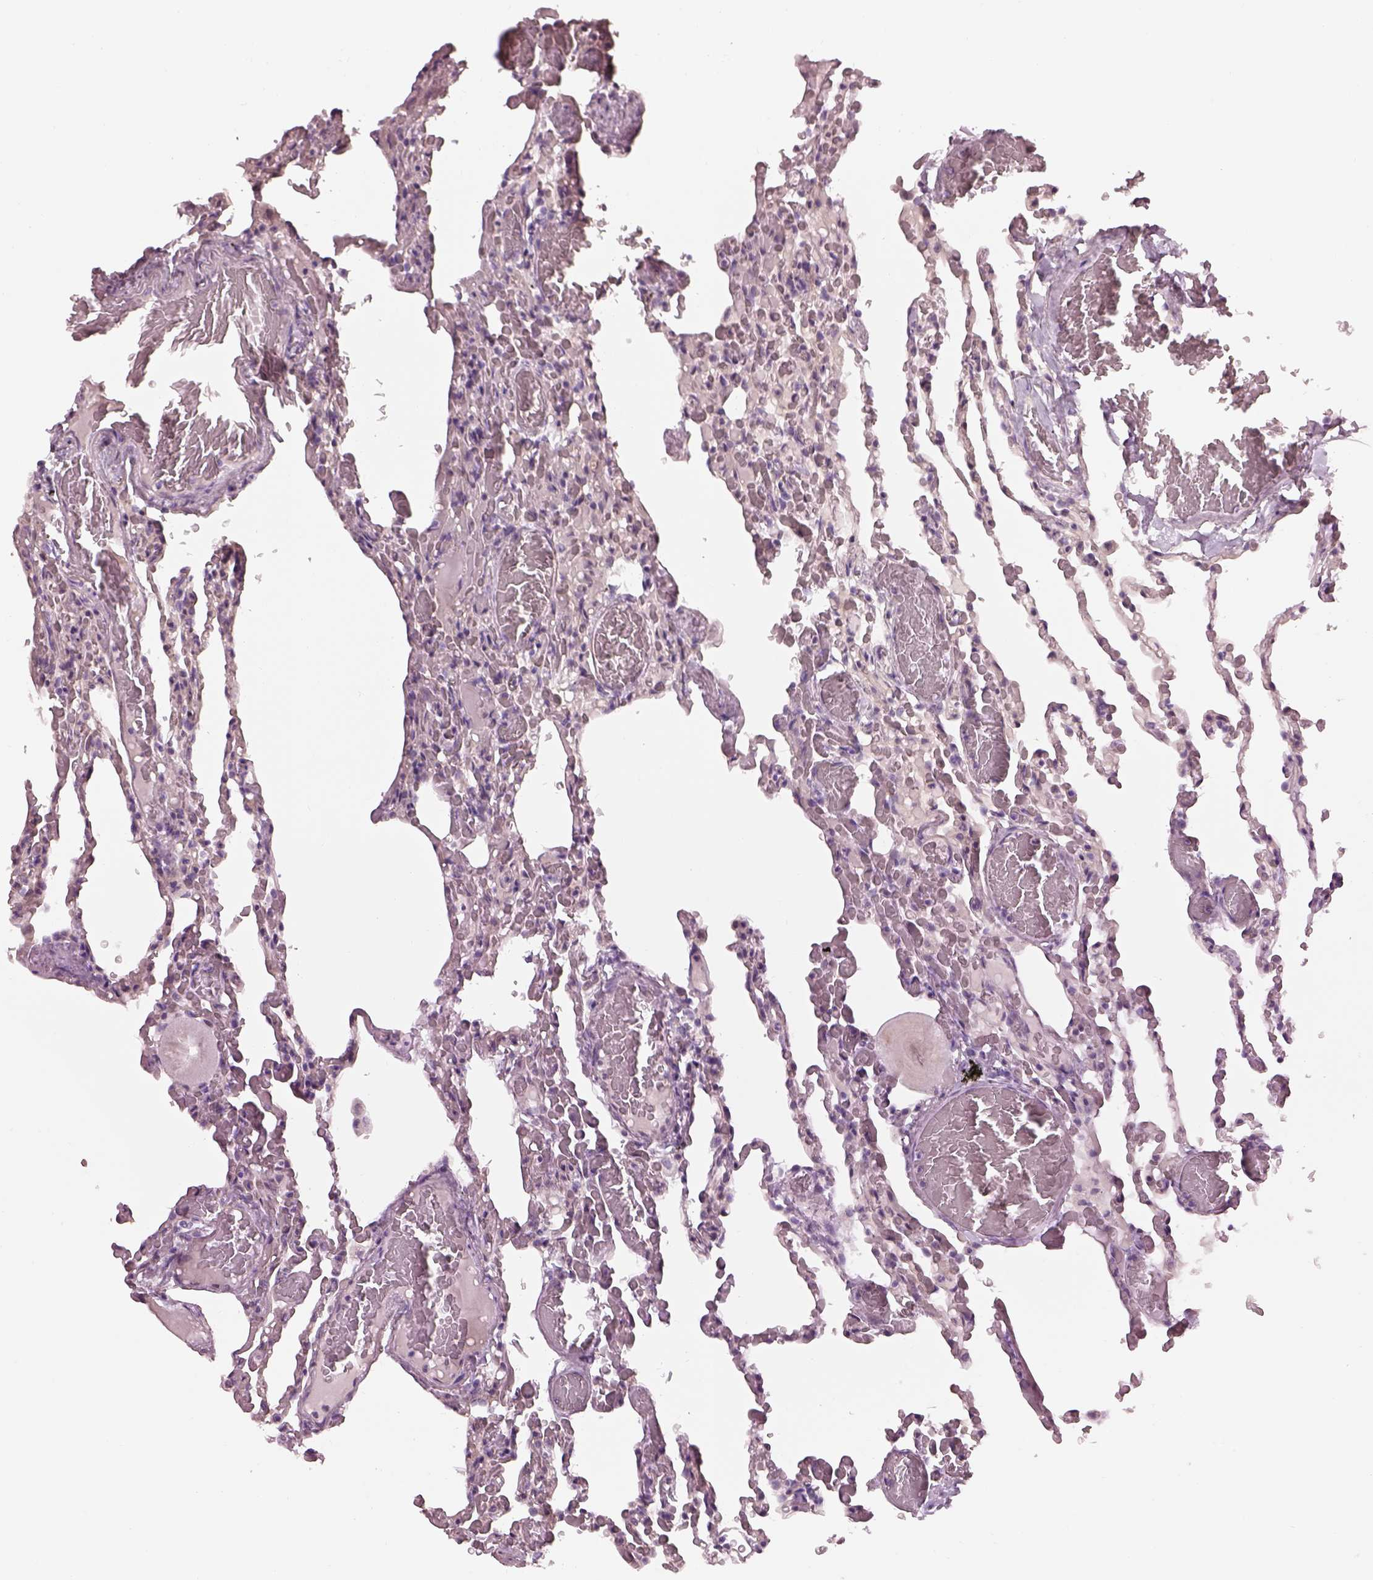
{"staining": {"intensity": "negative", "quantity": "none", "location": "none"}, "tissue": "lung", "cell_type": "Alveolar cells", "image_type": "normal", "snomed": [{"axis": "morphology", "description": "Normal tissue, NOS"}, {"axis": "topography", "description": "Lung"}], "caption": "A photomicrograph of lung stained for a protein displays no brown staining in alveolar cells.", "gene": "CACNG4", "patient": {"sex": "female", "age": 43}}